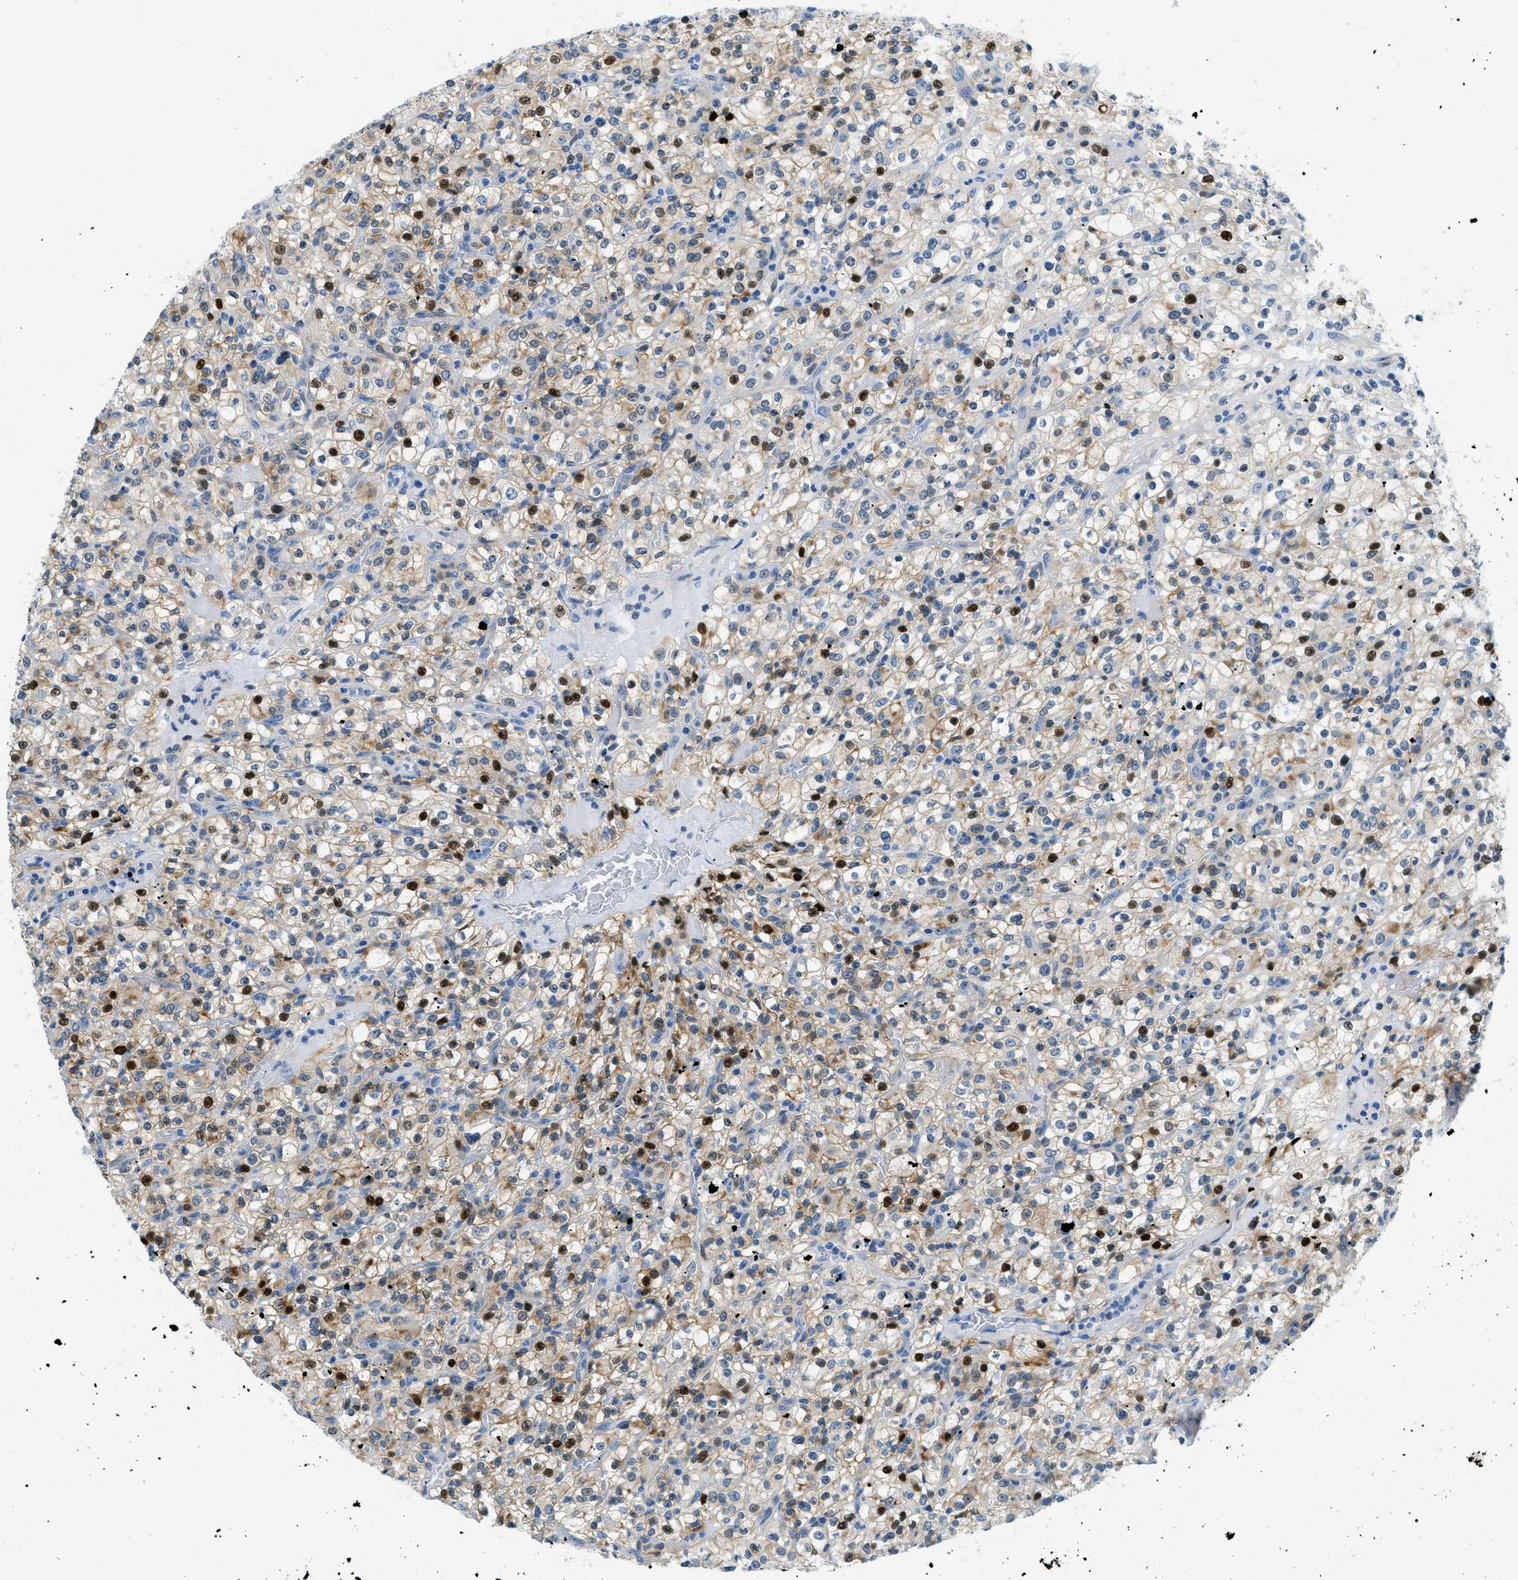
{"staining": {"intensity": "moderate", "quantity": ">75%", "location": "cytoplasmic/membranous,nuclear"}, "tissue": "renal cancer", "cell_type": "Tumor cells", "image_type": "cancer", "snomed": [{"axis": "morphology", "description": "Normal tissue, NOS"}, {"axis": "morphology", "description": "Adenocarcinoma, NOS"}, {"axis": "topography", "description": "Kidney"}], "caption": "Brown immunohistochemical staining in renal cancer (adenocarcinoma) exhibits moderate cytoplasmic/membranous and nuclear positivity in approximately >75% of tumor cells.", "gene": "CYP4X1", "patient": {"sex": "female", "age": 72}}